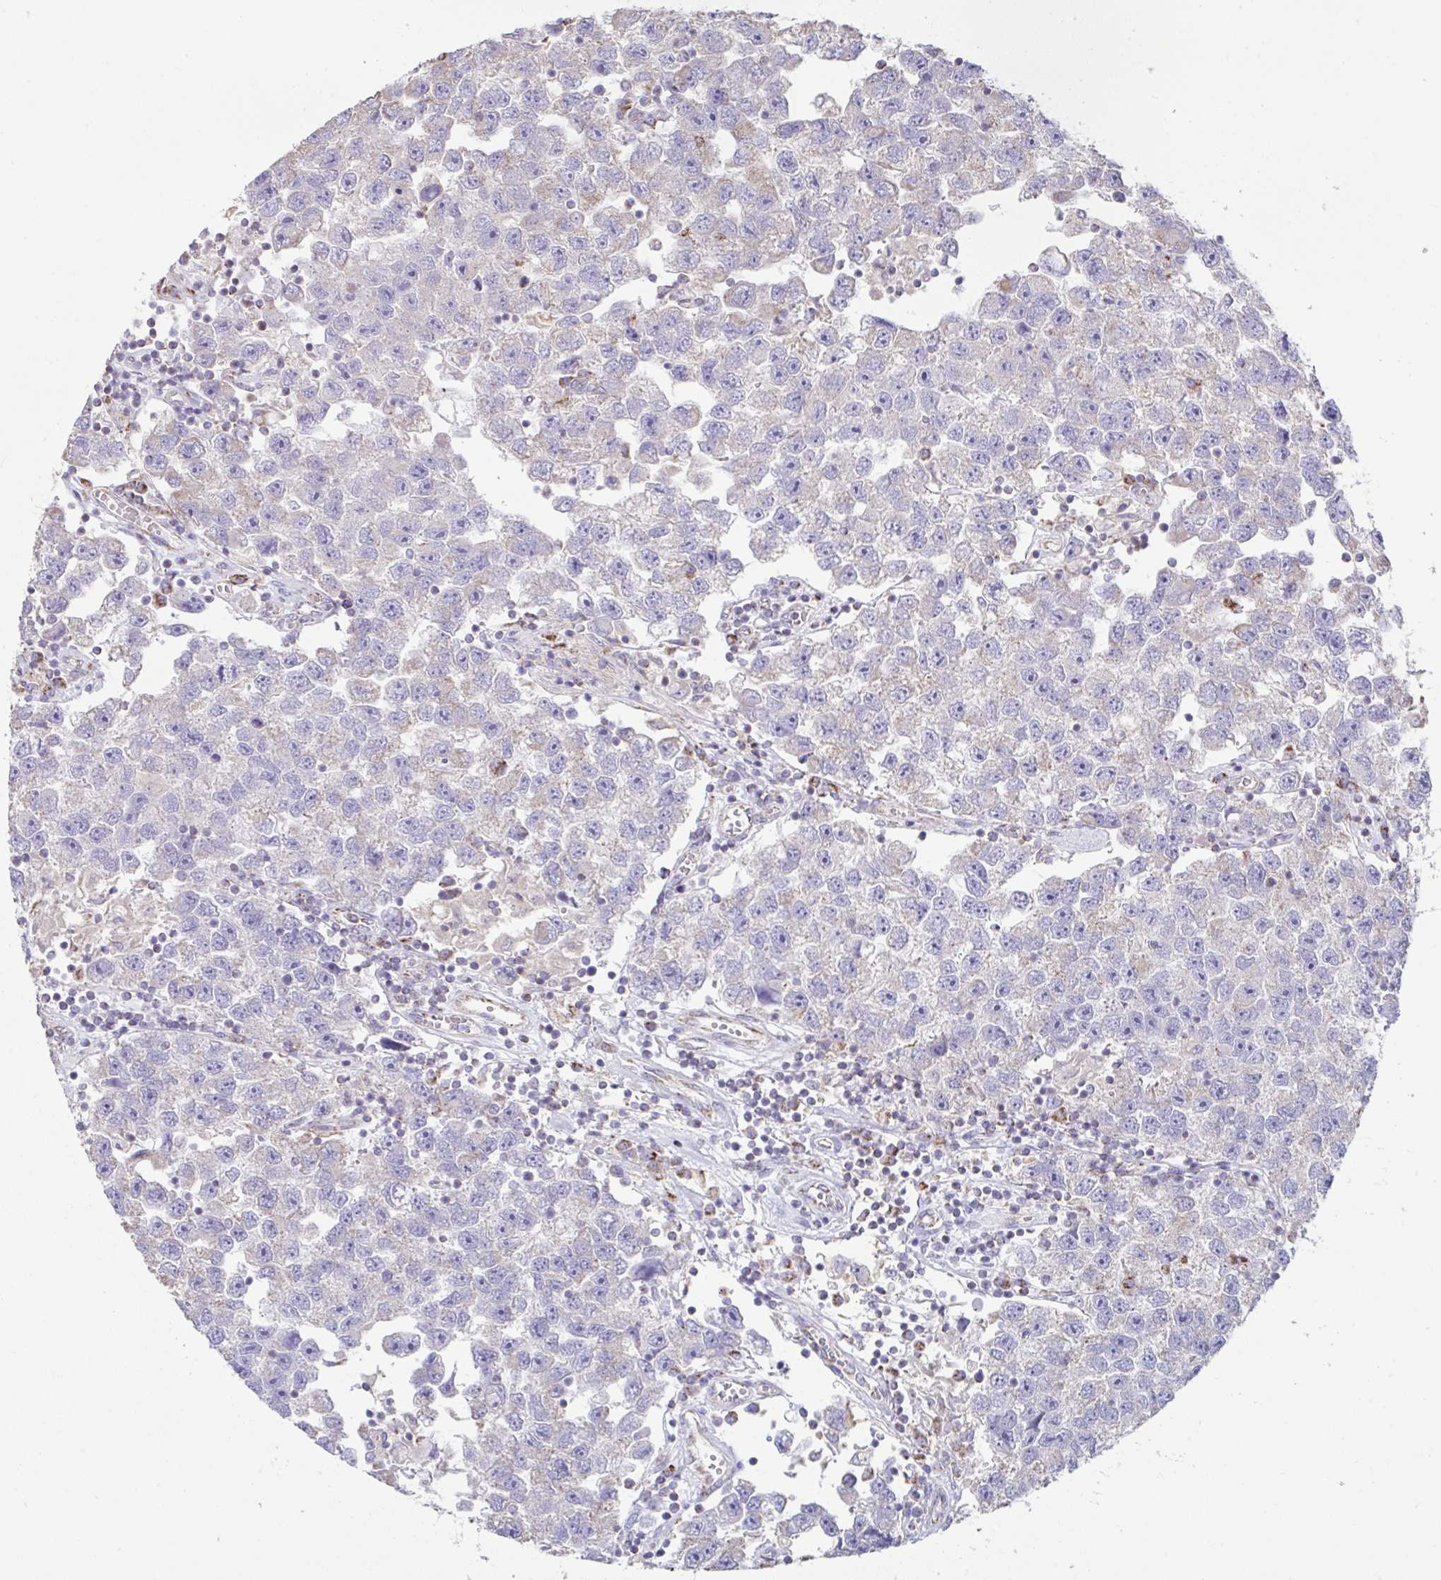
{"staining": {"intensity": "negative", "quantity": "none", "location": "none"}, "tissue": "testis cancer", "cell_type": "Tumor cells", "image_type": "cancer", "snomed": [{"axis": "morphology", "description": "Seminoma, NOS"}, {"axis": "topography", "description": "Testis"}], "caption": "A histopathology image of human testis cancer is negative for staining in tumor cells.", "gene": "DOK7", "patient": {"sex": "male", "age": 26}}